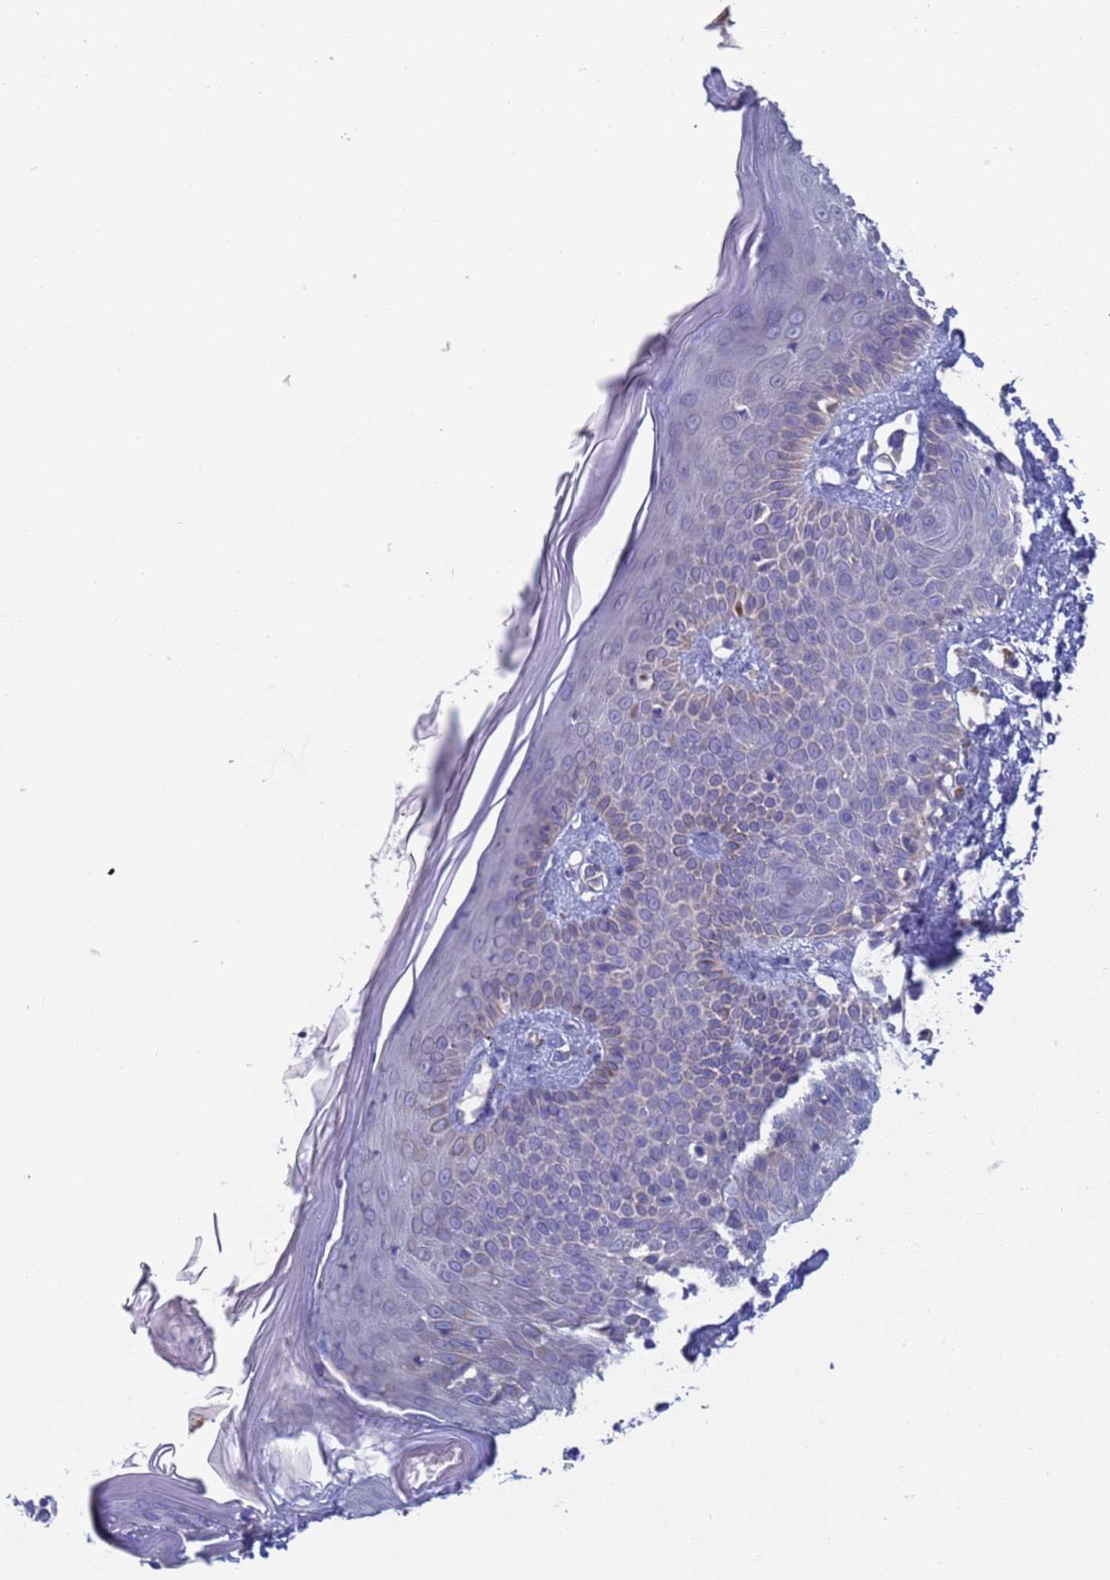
{"staining": {"intensity": "negative", "quantity": "none", "location": "none"}, "tissue": "skin", "cell_type": "Fibroblasts", "image_type": "normal", "snomed": [{"axis": "morphology", "description": "Normal tissue, NOS"}, {"axis": "topography", "description": "Skin"}], "caption": "IHC image of benign human skin stained for a protein (brown), which displays no expression in fibroblasts. Nuclei are stained in blue.", "gene": "PET117", "patient": {"sex": "female", "age": 58}}